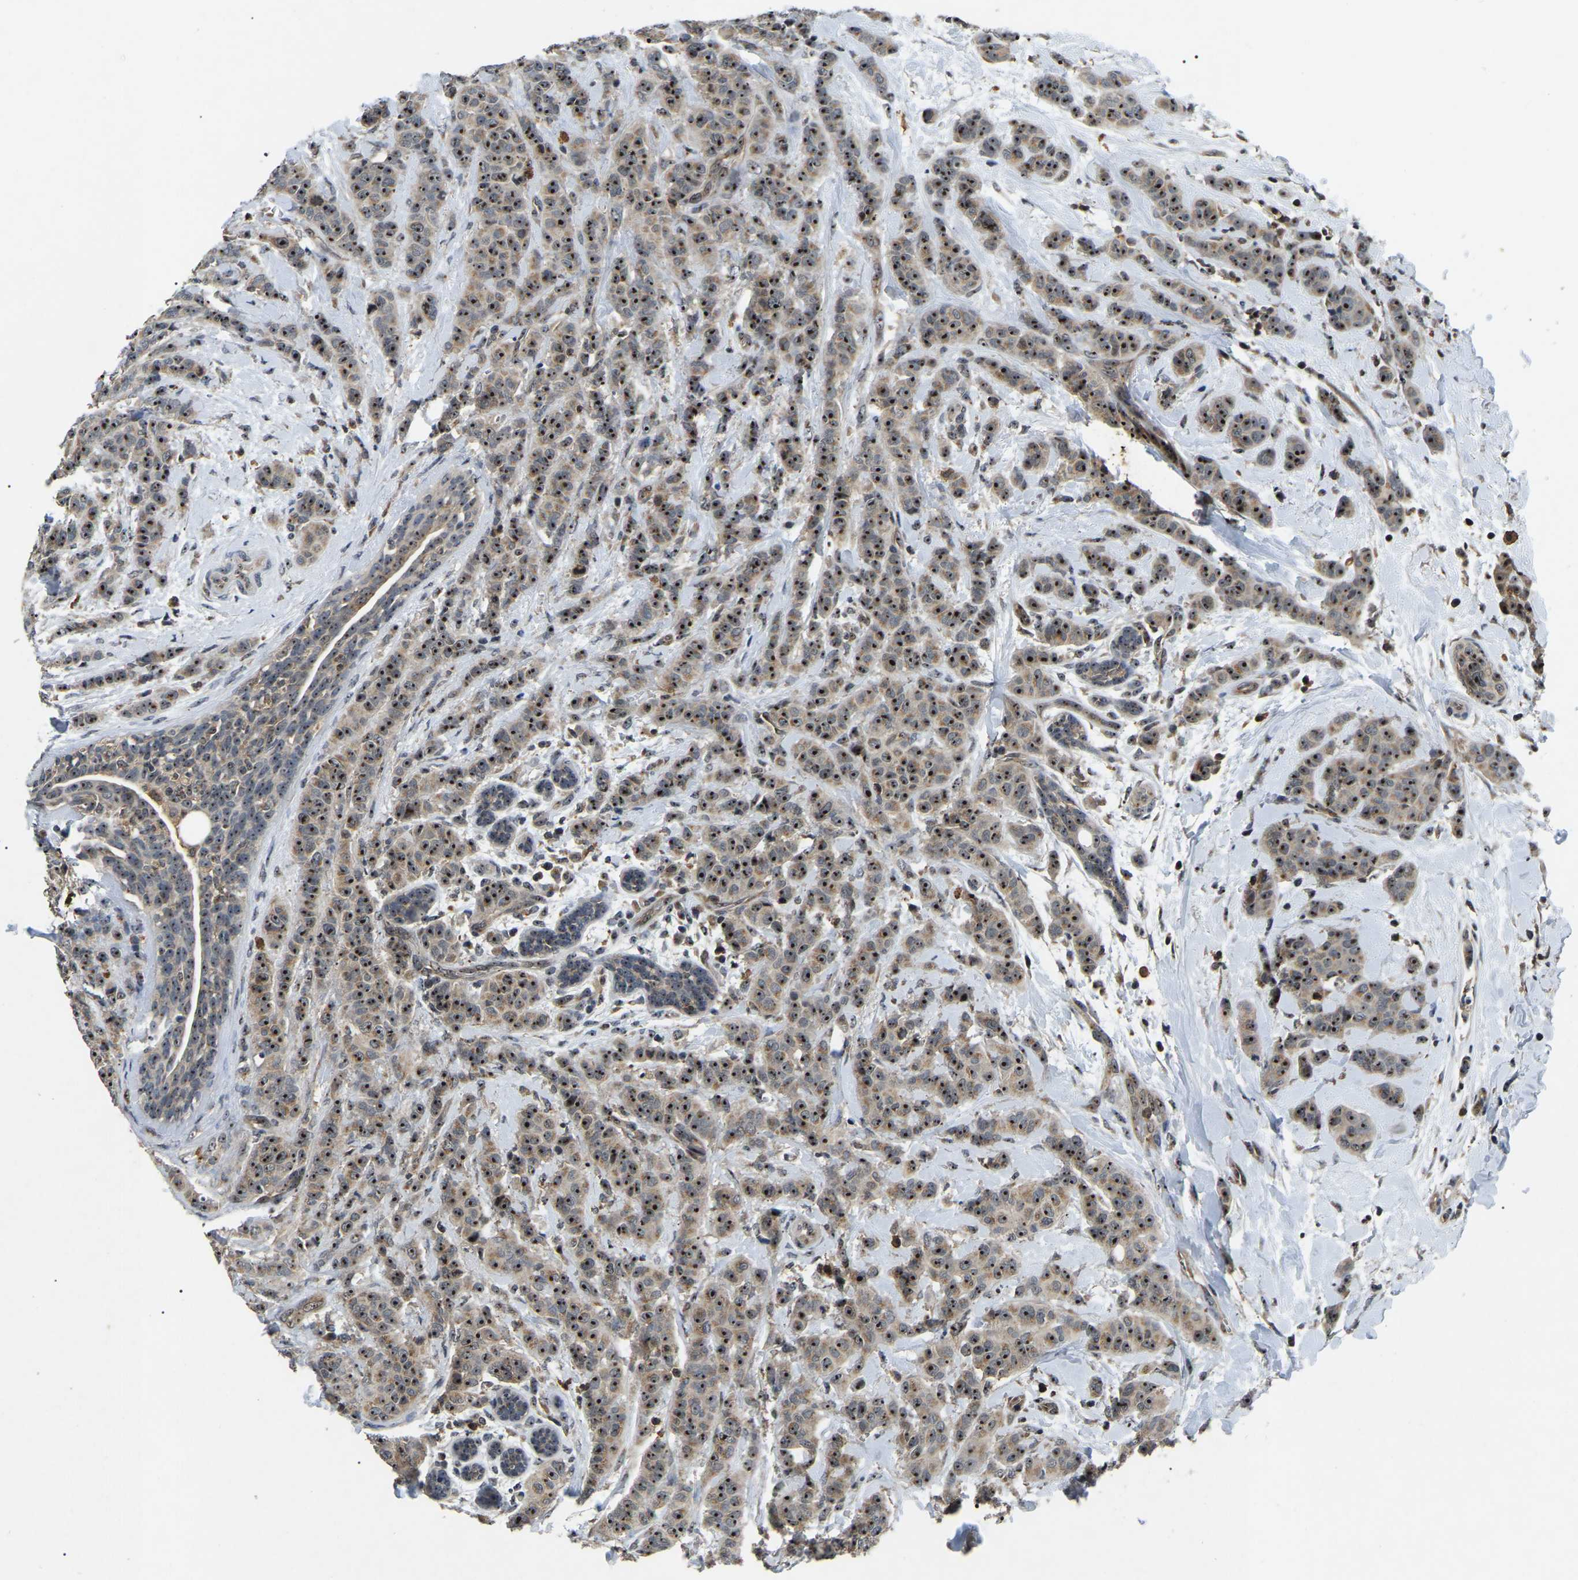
{"staining": {"intensity": "strong", "quantity": ">75%", "location": "cytoplasmic/membranous,nuclear"}, "tissue": "breast cancer", "cell_type": "Tumor cells", "image_type": "cancer", "snomed": [{"axis": "morphology", "description": "Normal tissue, NOS"}, {"axis": "morphology", "description": "Duct carcinoma"}, {"axis": "topography", "description": "Breast"}], "caption": "The image demonstrates immunohistochemical staining of breast intraductal carcinoma. There is strong cytoplasmic/membranous and nuclear expression is appreciated in approximately >75% of tumor cells.", "gene": "RBM28", "patient": {"sex": "female", "age": 40}}